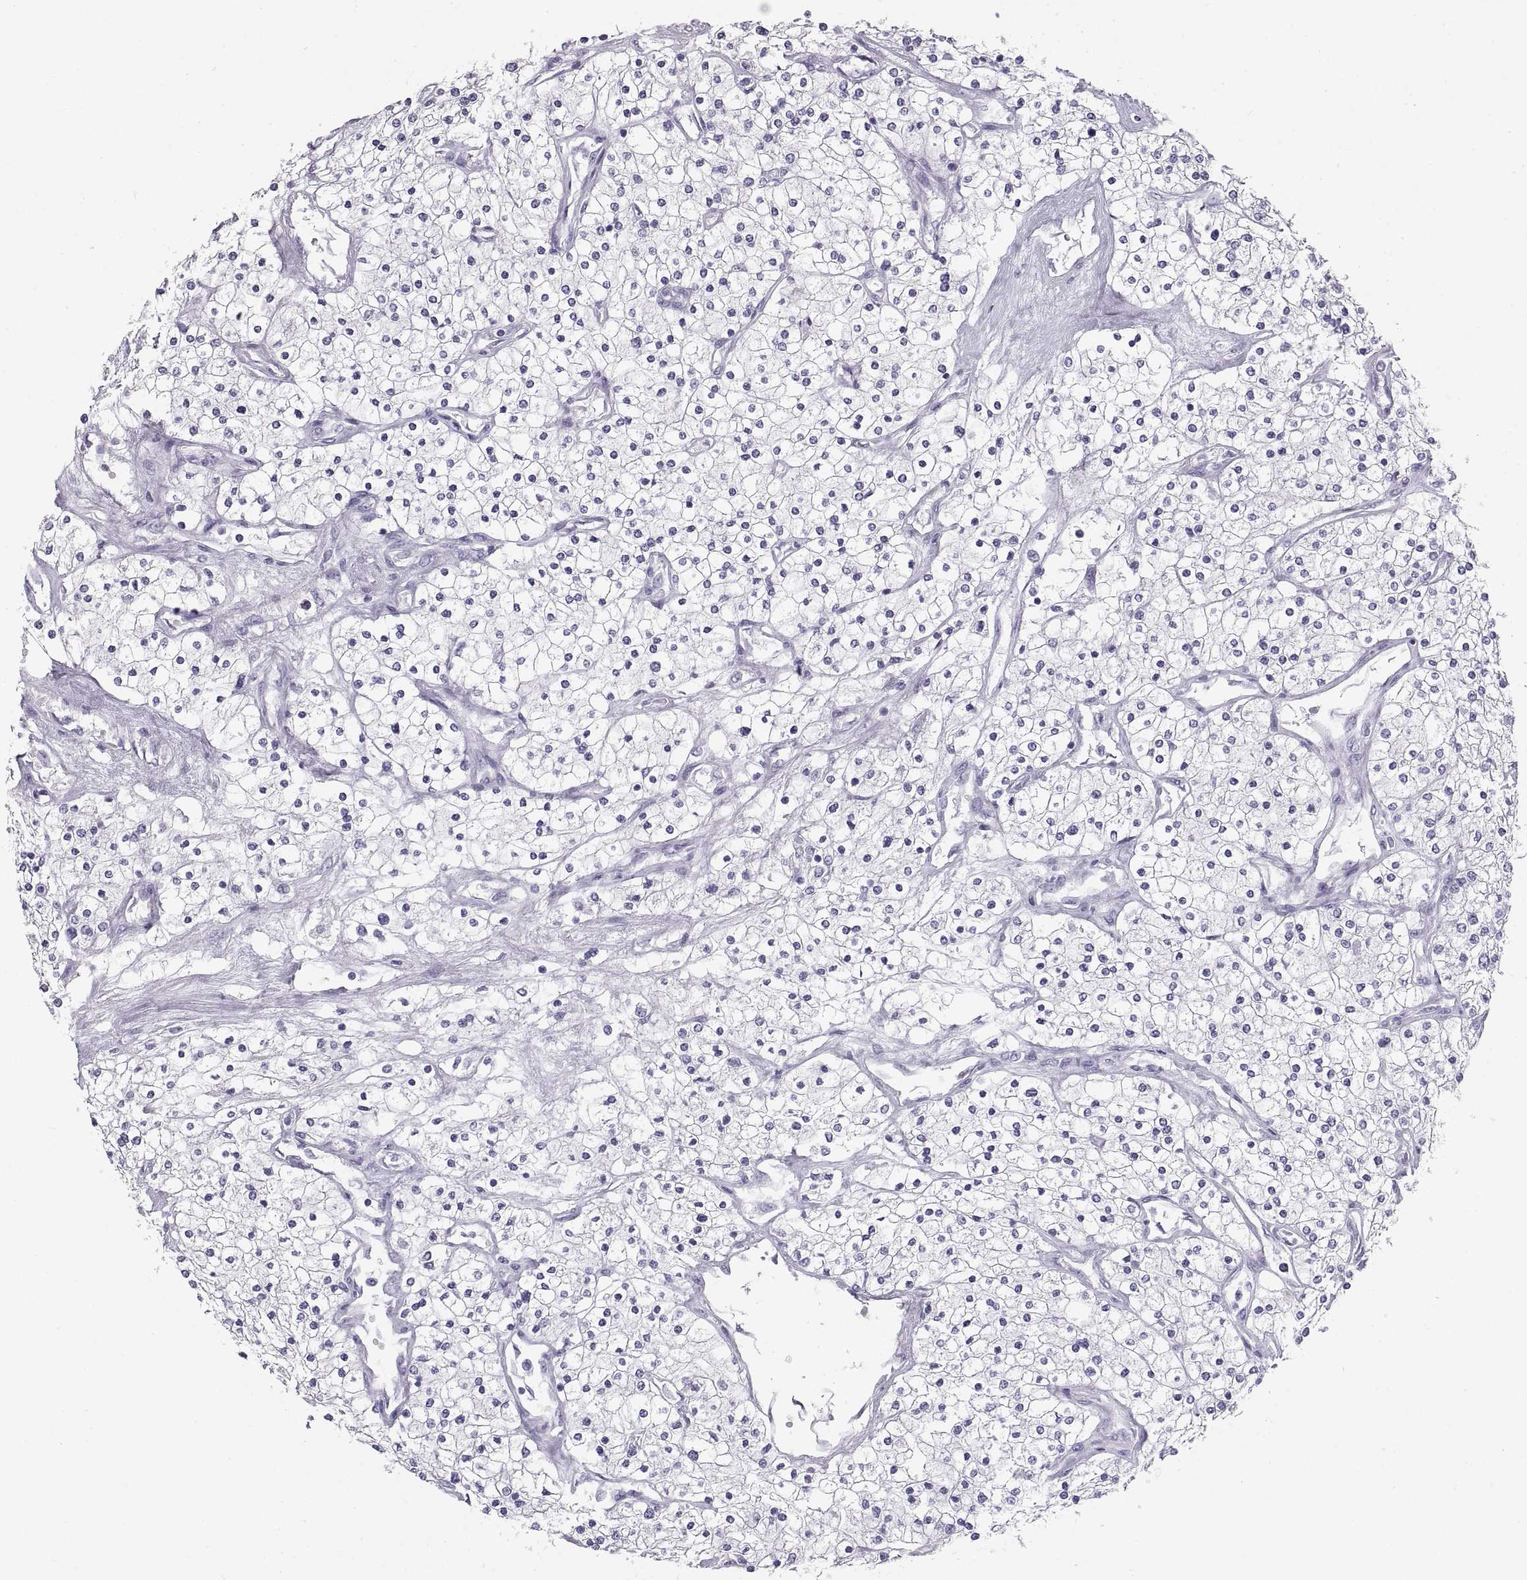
{"staining": {"intensity": "negative", "quantity": "none", "location": "none"}, "tissue": "renal cancer", "cell_type": "Tumor cells", "image_type": "cancer", "snomed": [{"axis": "morphology", "description": "Adenocarcinoma, NOS"}, {"axis": "topography", "description": "Kidney"}], "caption": "Tumor cells show no significant staining in renal adenocarcinoma. (Immunohistochemistry, brightfield microscopy, high magnification).", "gene": "RLBP1", "patient": {"sex": "male", "age": 80}}